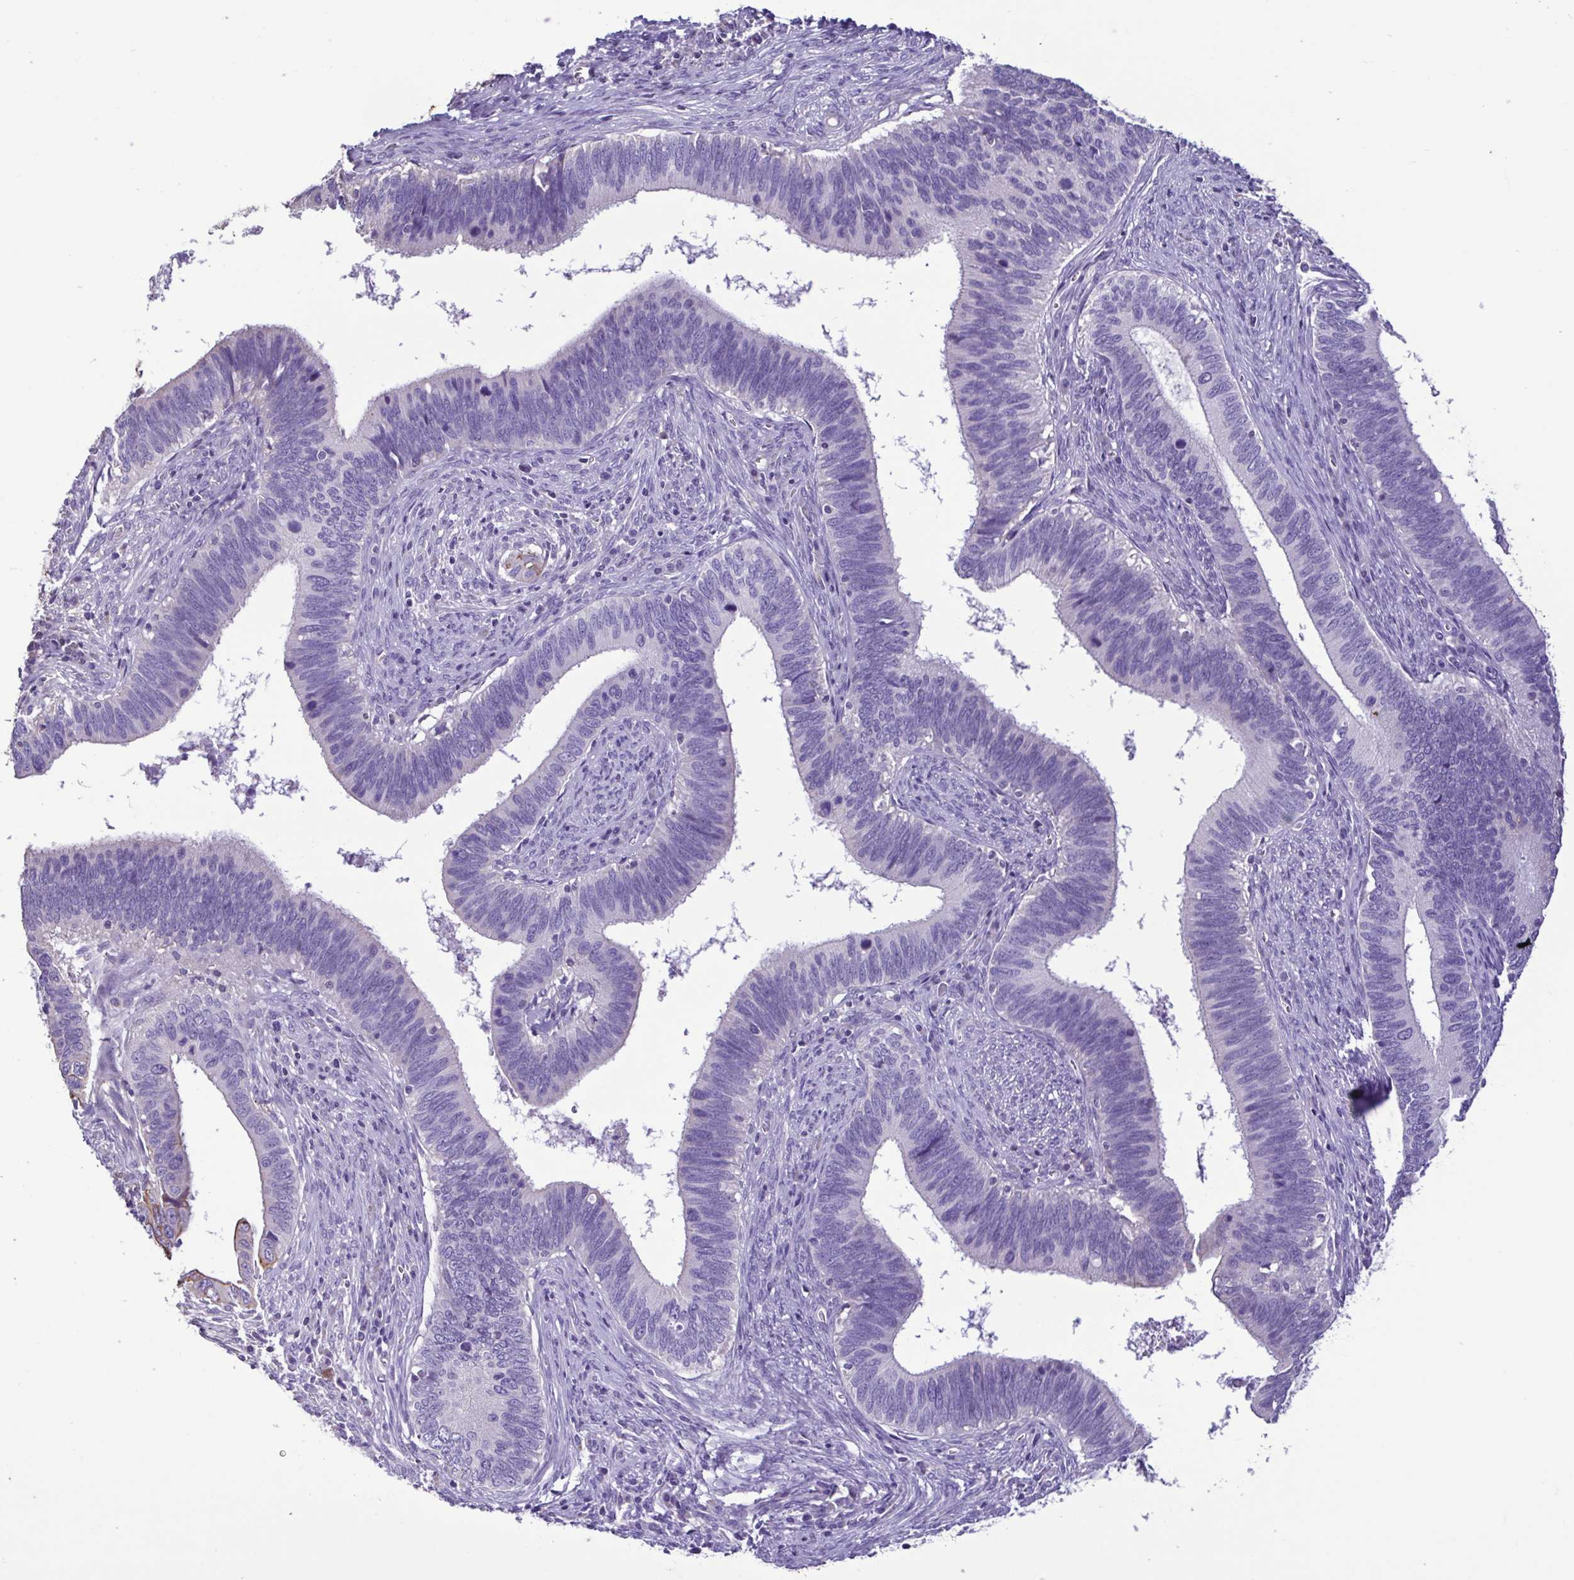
{"staining": {"intensity": "negative", "quantity": "none", "location": "none"}, "tissue": "cervical cancer", "cell_type": "Tumor cells", "image_type": "cancer", "snomed": [{"axis": "morphology", "description": "Adenocarcinoma, NOS"}, {"axis": "topography", "description": "Cervix"}], "caption": "Immunohistochemistry (IHC) of human adenocarcinoma (cervical) reveals no staining in tumor cells.", "gene": "PLA2G4E", "patient": {"sex": "female", "age": 42}}